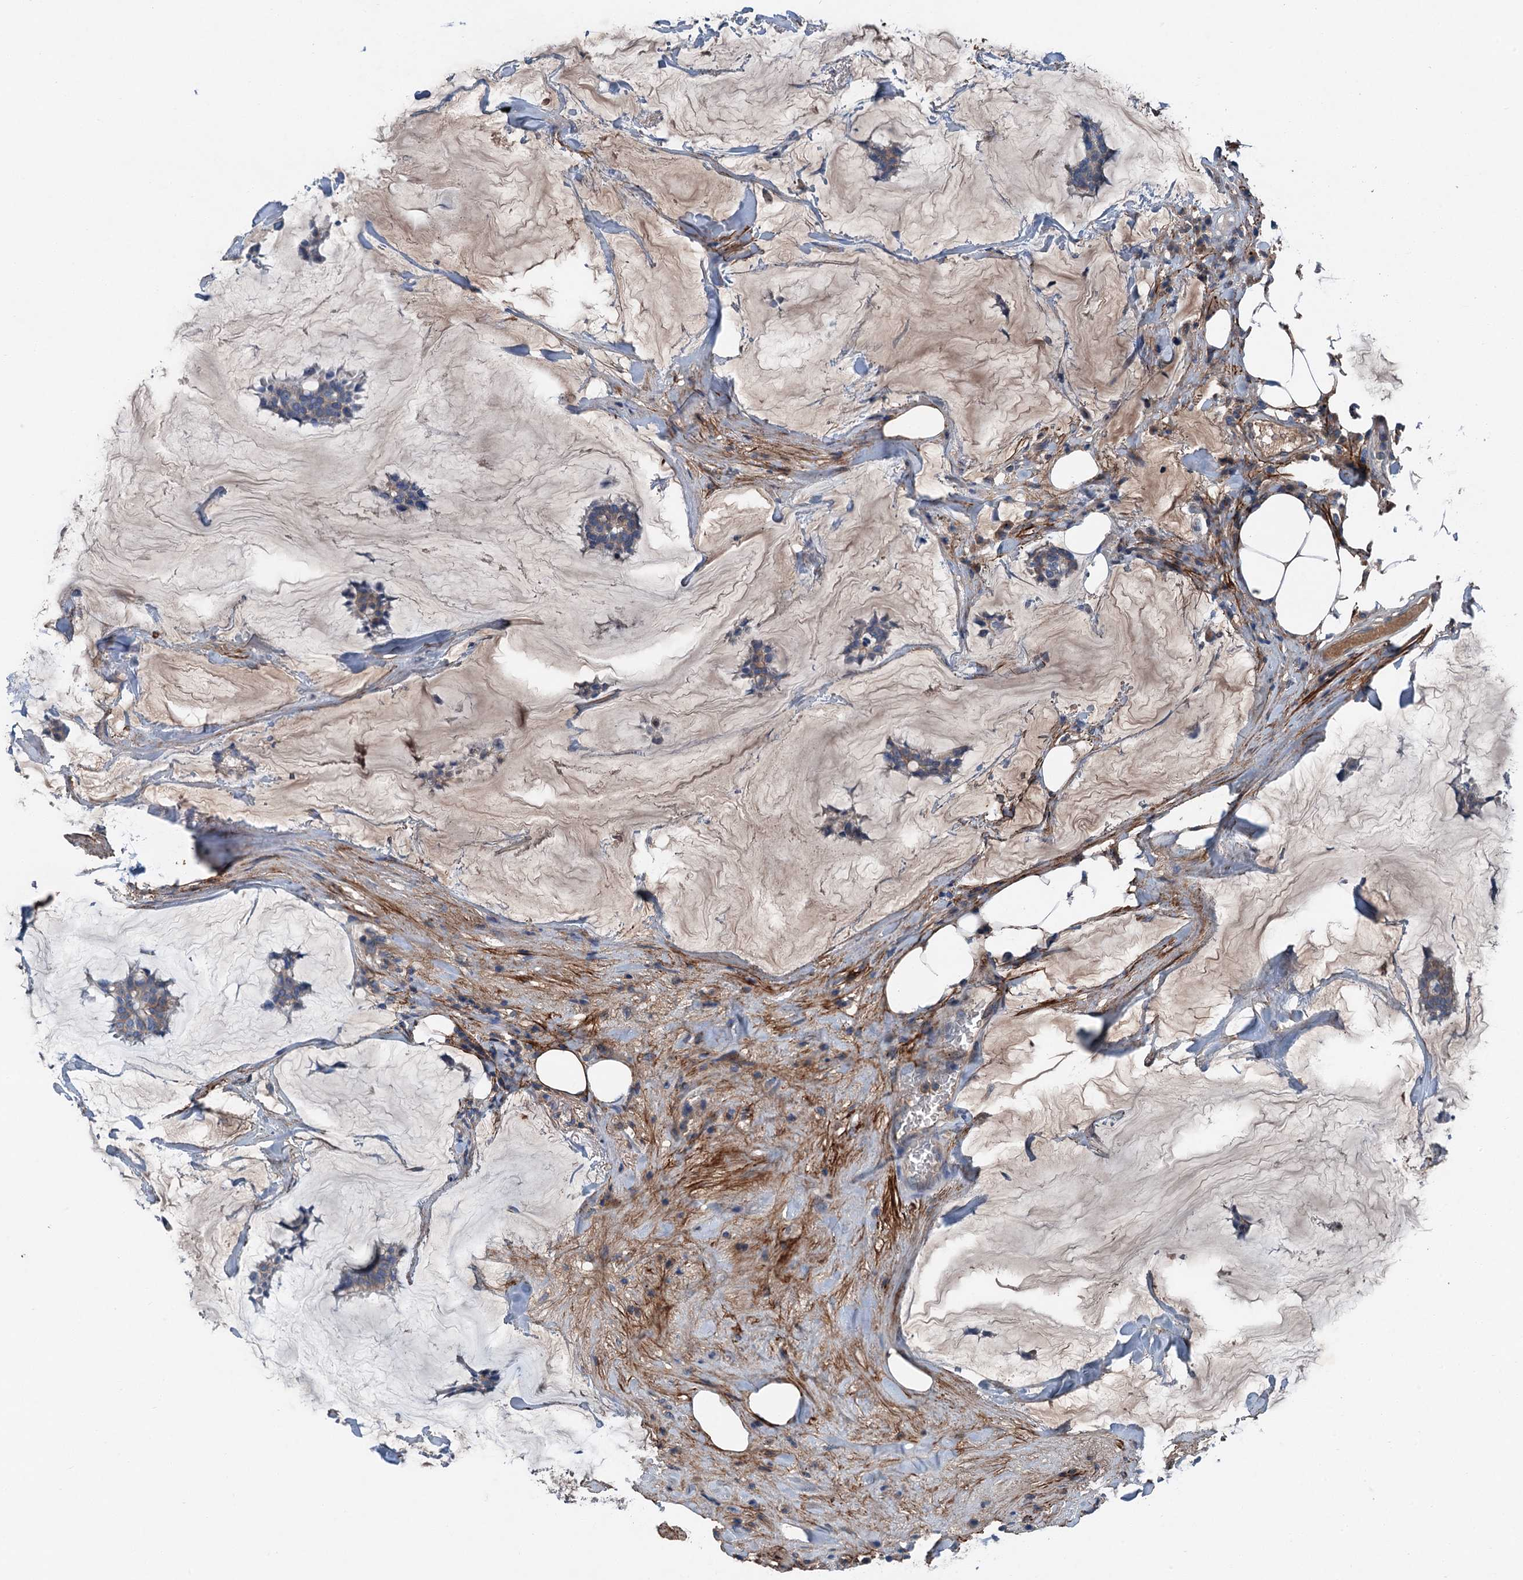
{"staining": {"intensity": "weak", "quantity": "25%-75%", "location": "cytoplasmic/membranous"}, "tissue": "breast cancer", "cell_type": "Tumor cells", "image_type": "cancer", "snomed": [{"axis": "morphology", "description": "Duct carcinoma"}, {"axis": "topography", "description": "Breast"}], "caption": "A brown stain highlights weak cytoplasmic/membranous expression of a protein in breast cancer tumor cells.", "gene": "SLC2A10", "patient": {"sex": "female", "age": 93}}